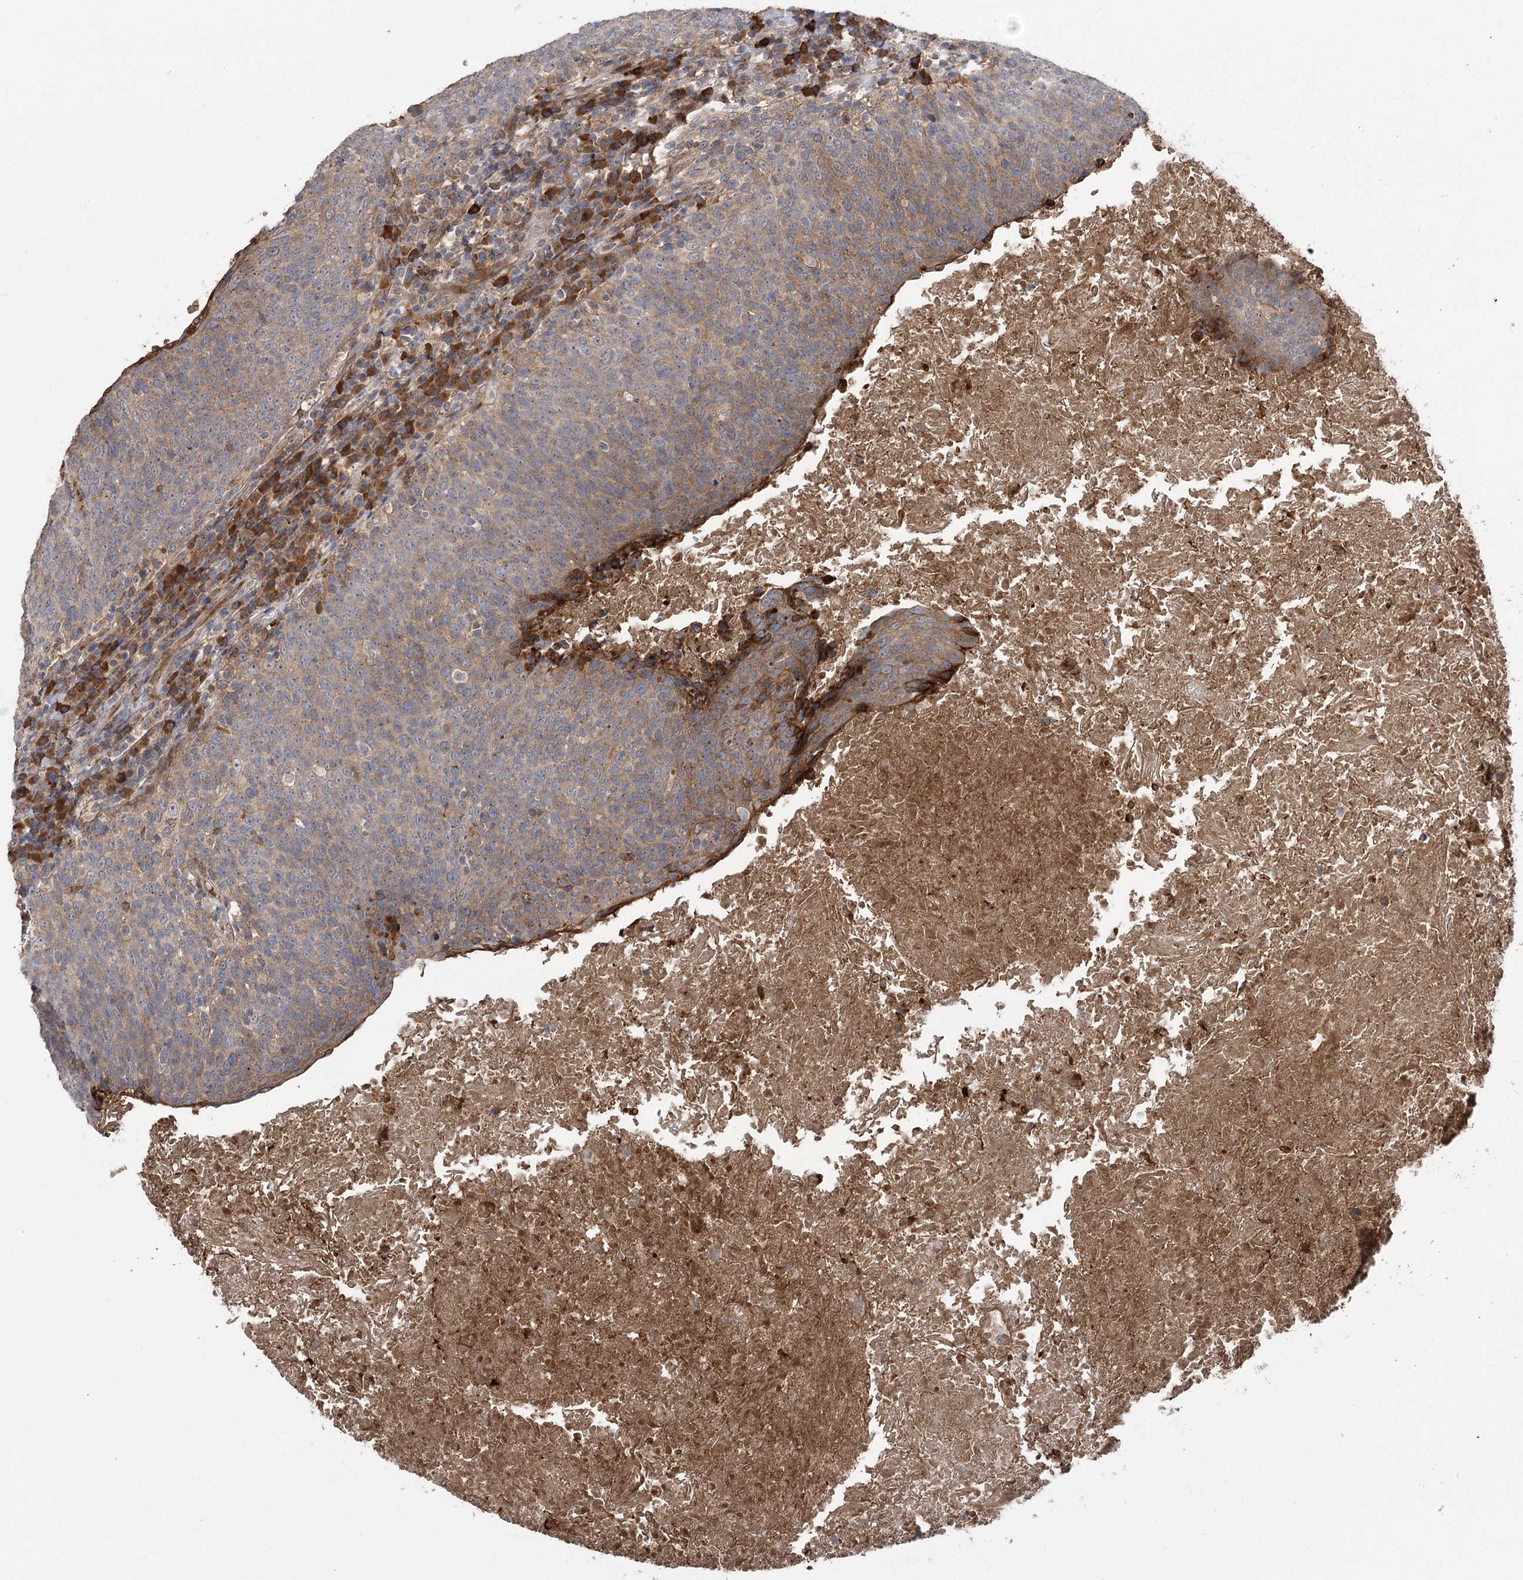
{"staining": {"intensity": "moderate", "quantity": "25%-75%", "location": "cytoplasmic/membranous"}, "tissue": "head and neck cancer", "cell_type": "Tumor cells", "image_type": "cancer", "snomed": [{"axis": "morphology", "description": "Squamous cell carcinoma, NOS"}, {"axis": "morphology", "description": "Squamous cell carcinoma, metastatic, NOS"}, {"axis": "topography", "description": "Lymph node"}, {"axis": "topography", "description": "Head-Neck"}], "caption": "This photomicrograph shows immunohistochemistry (IHC) staining of head and neck cancer, with medium moderate cytoplasmic/membranous expression in about 25%-75% of tumor cells.", "gene": "KCNN2", "patient": {"sex": "male", "age": 62}}